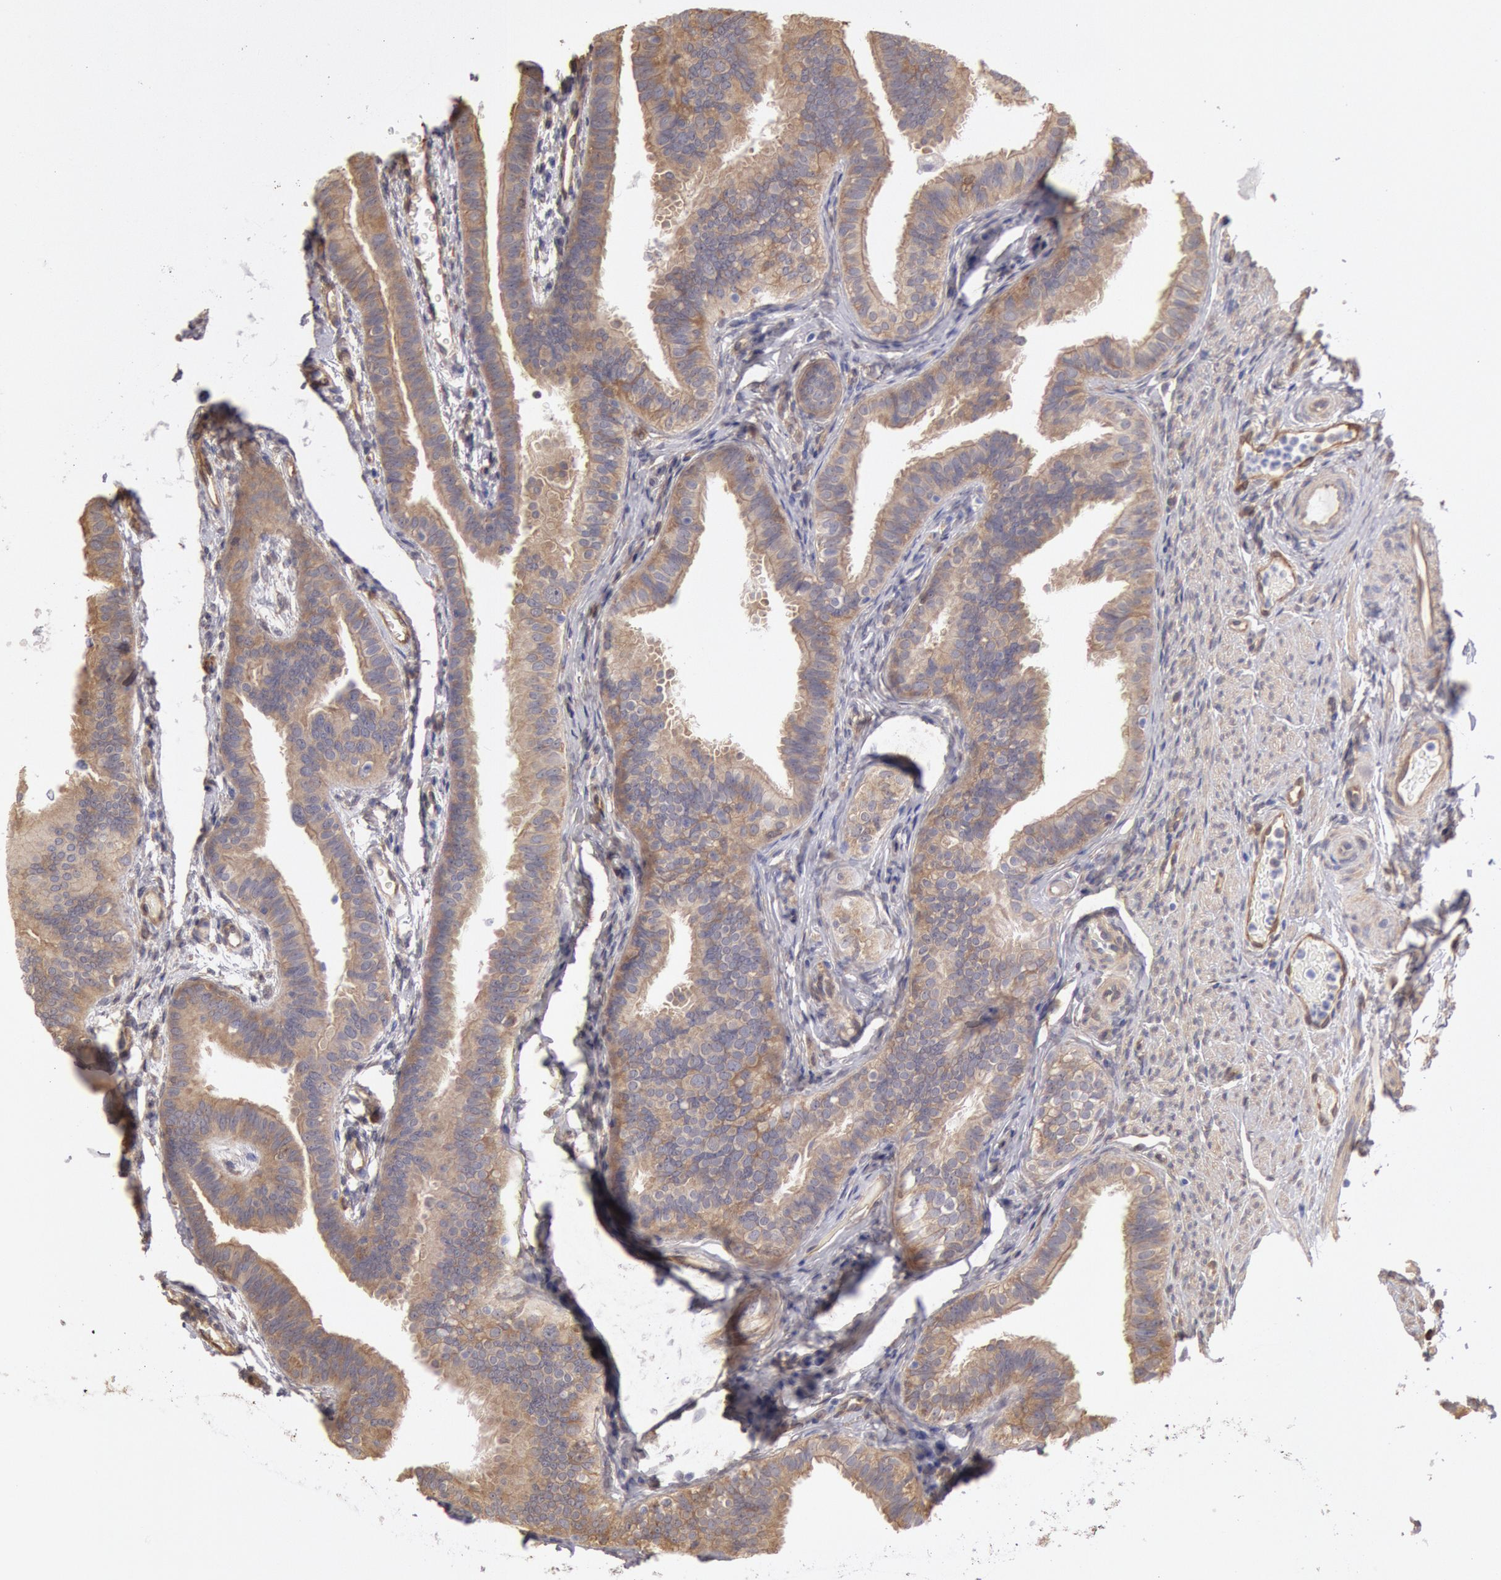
{"staining": {"intensity": "weak", "quantity": ">75%", "location": "cytoplasmic/membranous"}, "tissue": "fallopian tube", "cell_type": "Glandular cells", "image_type": "normal", "snomed": [{"axis": "morphology", "description": "Normal tissue, NOS"}, {"axis": "morphology", "description": "Dermoid, NOS"}, {"axis": "topography", "description": "Fallopian tube"}], "caption": "Immunohistochemical staining of normal human fallopian tube reveals >75% levels of weak cytoplasmic/membranous protein expression in about >75% of glandular cells.", "gene": "CCDC50", "patient": {"sex": "female", "age": 33}}